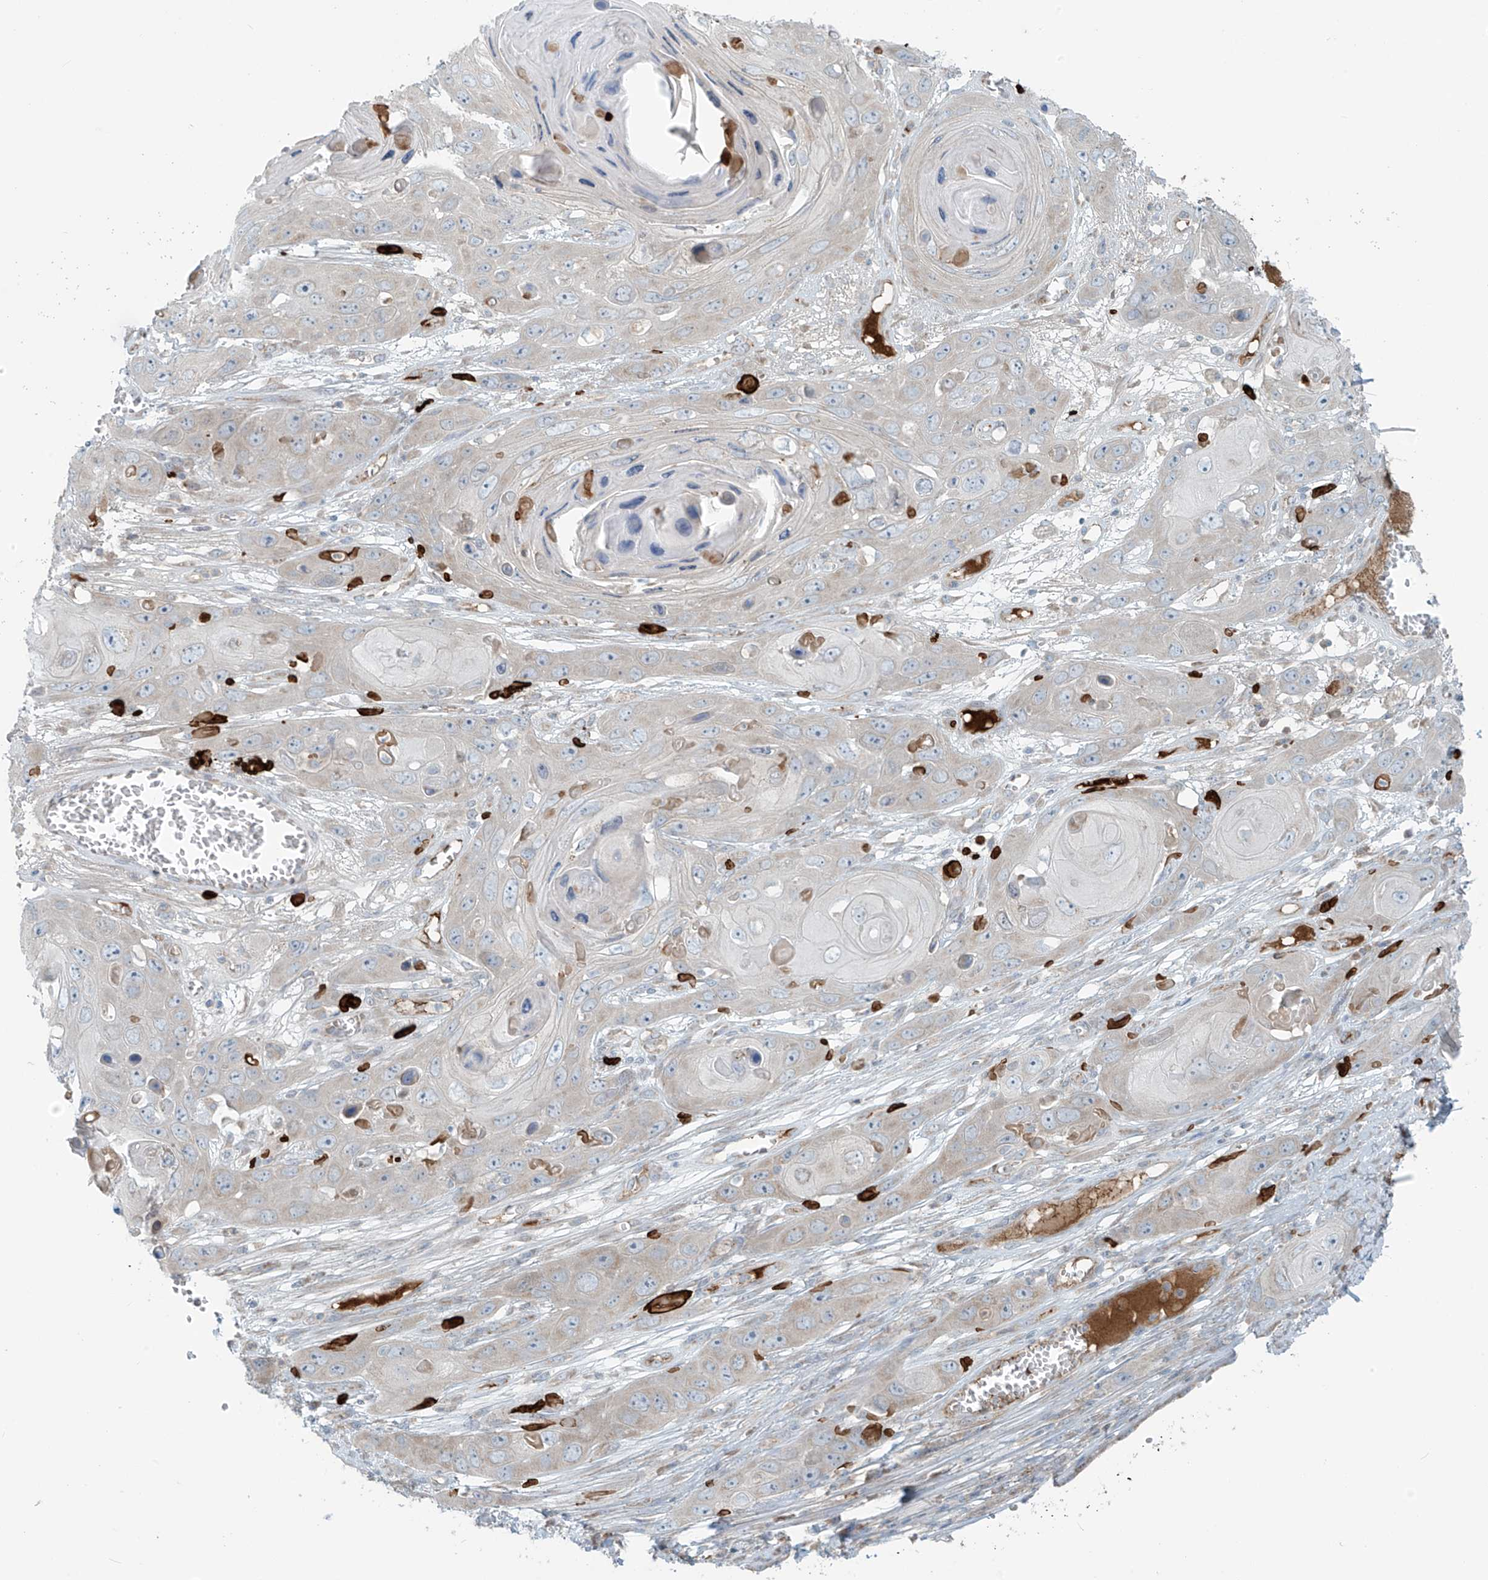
{"staining": {"intensity": "weak", "quantity": "<25%", "location": "cytoplasmic/membranous"}, "tissue": "skin cancer", "cell_type": "Tumor cells", "image_type": "cancer", "snomed": [{"axis": "morphology", "description": "Squamous cell carcinoma, NOS"}, {"axis": "topography", "description": "Skin"}], "caption": "Protein analysis of skin cancer displays no significant expression in tumor cells.", "gene": "LZTS3", "patient": {"sex": "male", "age": 55}}